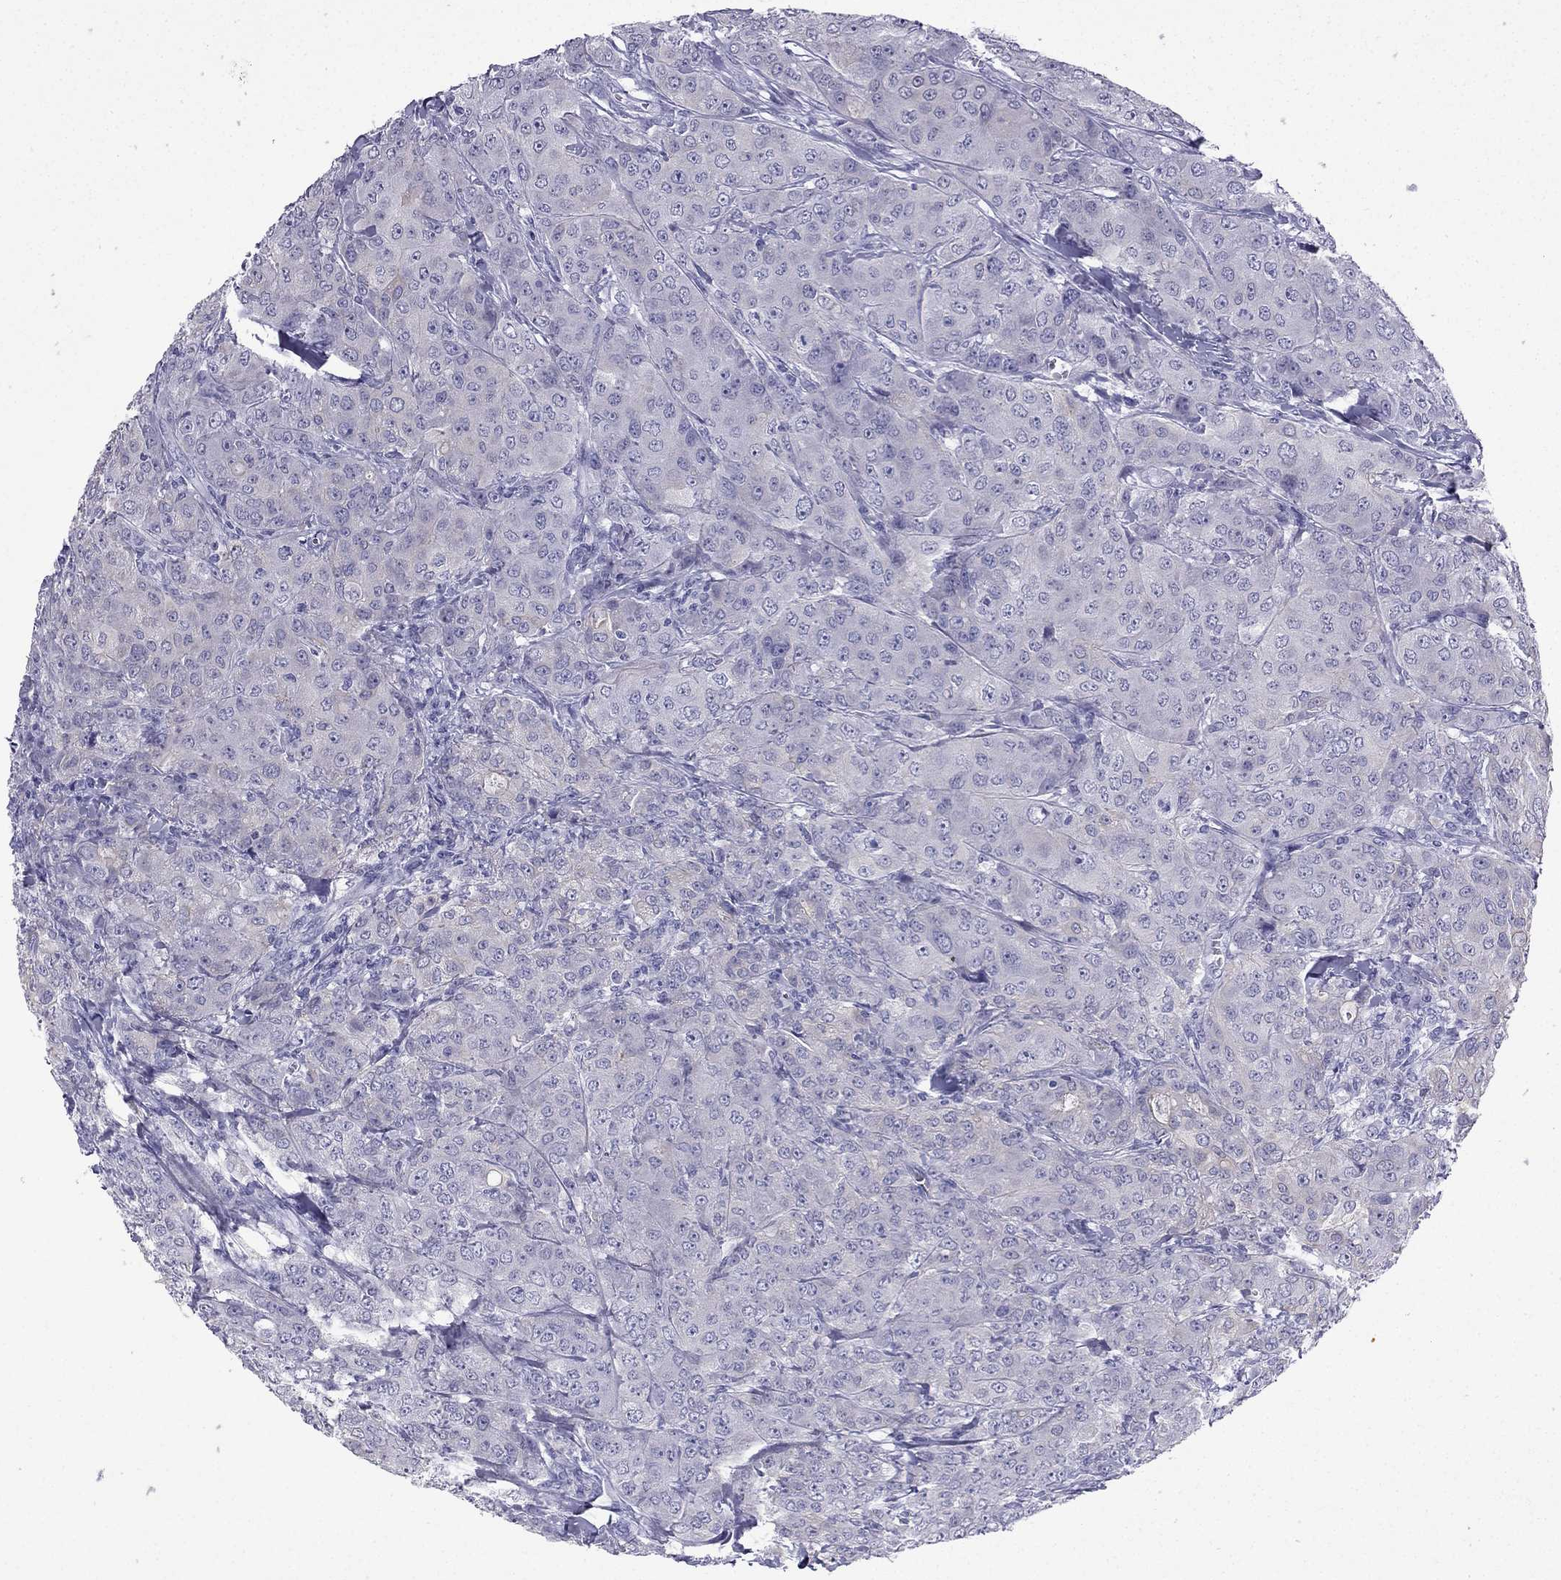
{"staining": {"intensity": "negative", "quantity": "none", "location": "none"}, "tissue": "breast cancer", "cell_type": "Tumor cells", "image_type": "cancer", "snomed": [{"axis": "morphology", "description": "Duct carcinoma"}, {"axis": "topography", "description": "Breast"}], "caption": "Immunohistochemistry (IHC) micrograph of neoplastic tissue: human breast cancer stained with DAB (3,3'-diaminobenzidine) shows no significant protein staining in tumor cells.", "gene": "GJA8", "patient": {"sex": "female", "age": 43}}